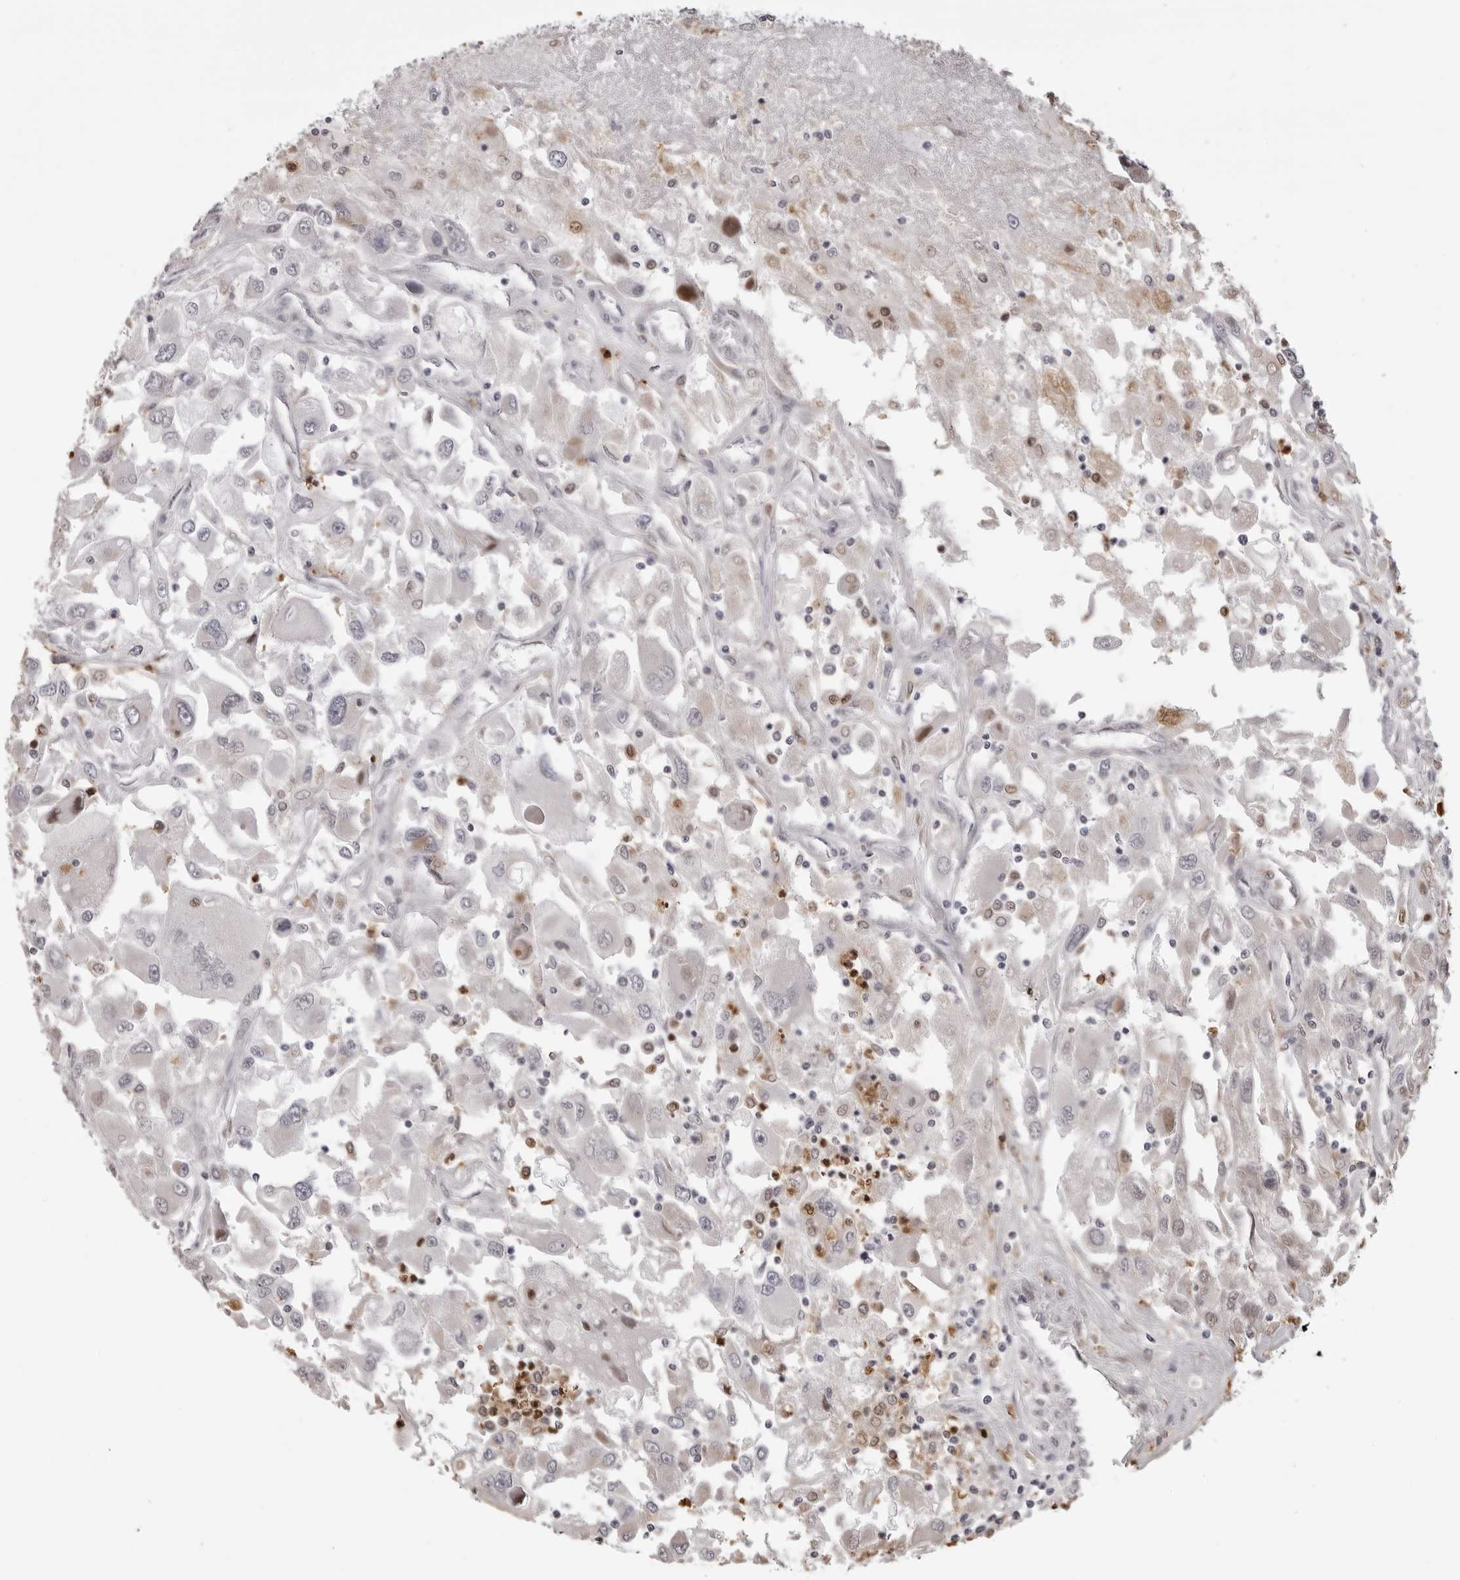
{"staining": {"intensity": "negative", "quantity": "none", "location": "none"}, "tissue": "renal cancer", "cell_type": "Tumor cells", "image_type": "cancer", "snomed": [{"axis": "morphology", "description": "Adenocarcinoma, NOS"}, {"axis": "topography", "description": "Kidney"}], "caption": "Micrograph shows no protein staining in tumor cells of renal adenocarcinoma tissue.", "gene": "IL31", "patient": {"sex": "female", "age": 52}}